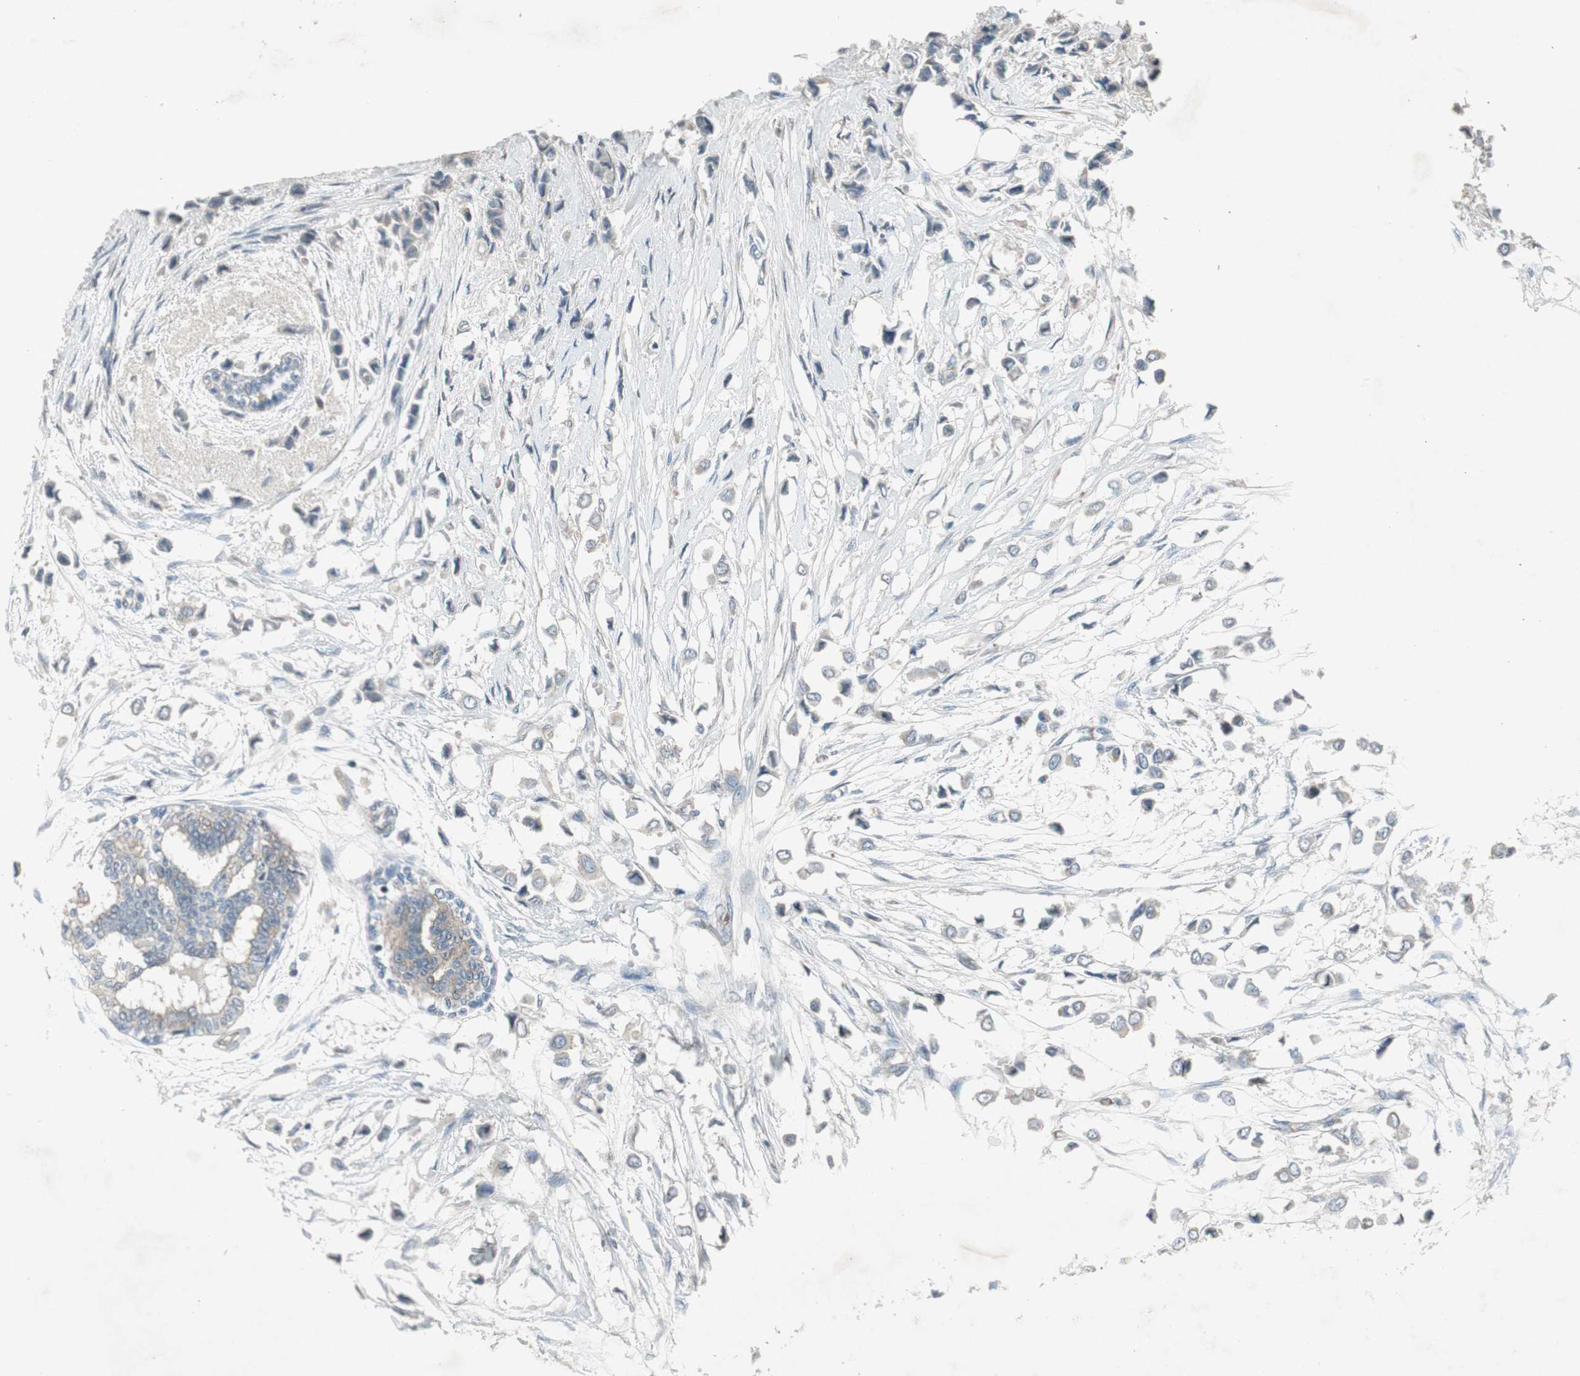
{"staining": {"intensity": "moderate", "quantity": "25%-75%", "location": "cytoplasmic/membranous"}, "tissue": "breast cancer", "cell_type": "Tumor cells", "image_type": "cancer", "snomed": [{"axis": "morphology", "description": "Lobular carcinoma"}, {"axis": "topography", "description": "Breast"}], "caption": "Immunohistochemical staining of human breast cancer (lobular carcinoma) demonstrates medium levels of moderate cytoplasmic/membranous positivity in about 25%-75% of tumor cells. The protein of interest is shown in brown color, while the nuclei are stained blue.", "gene": "PANK2", "patient": {"sex": "female", "age": 51}}